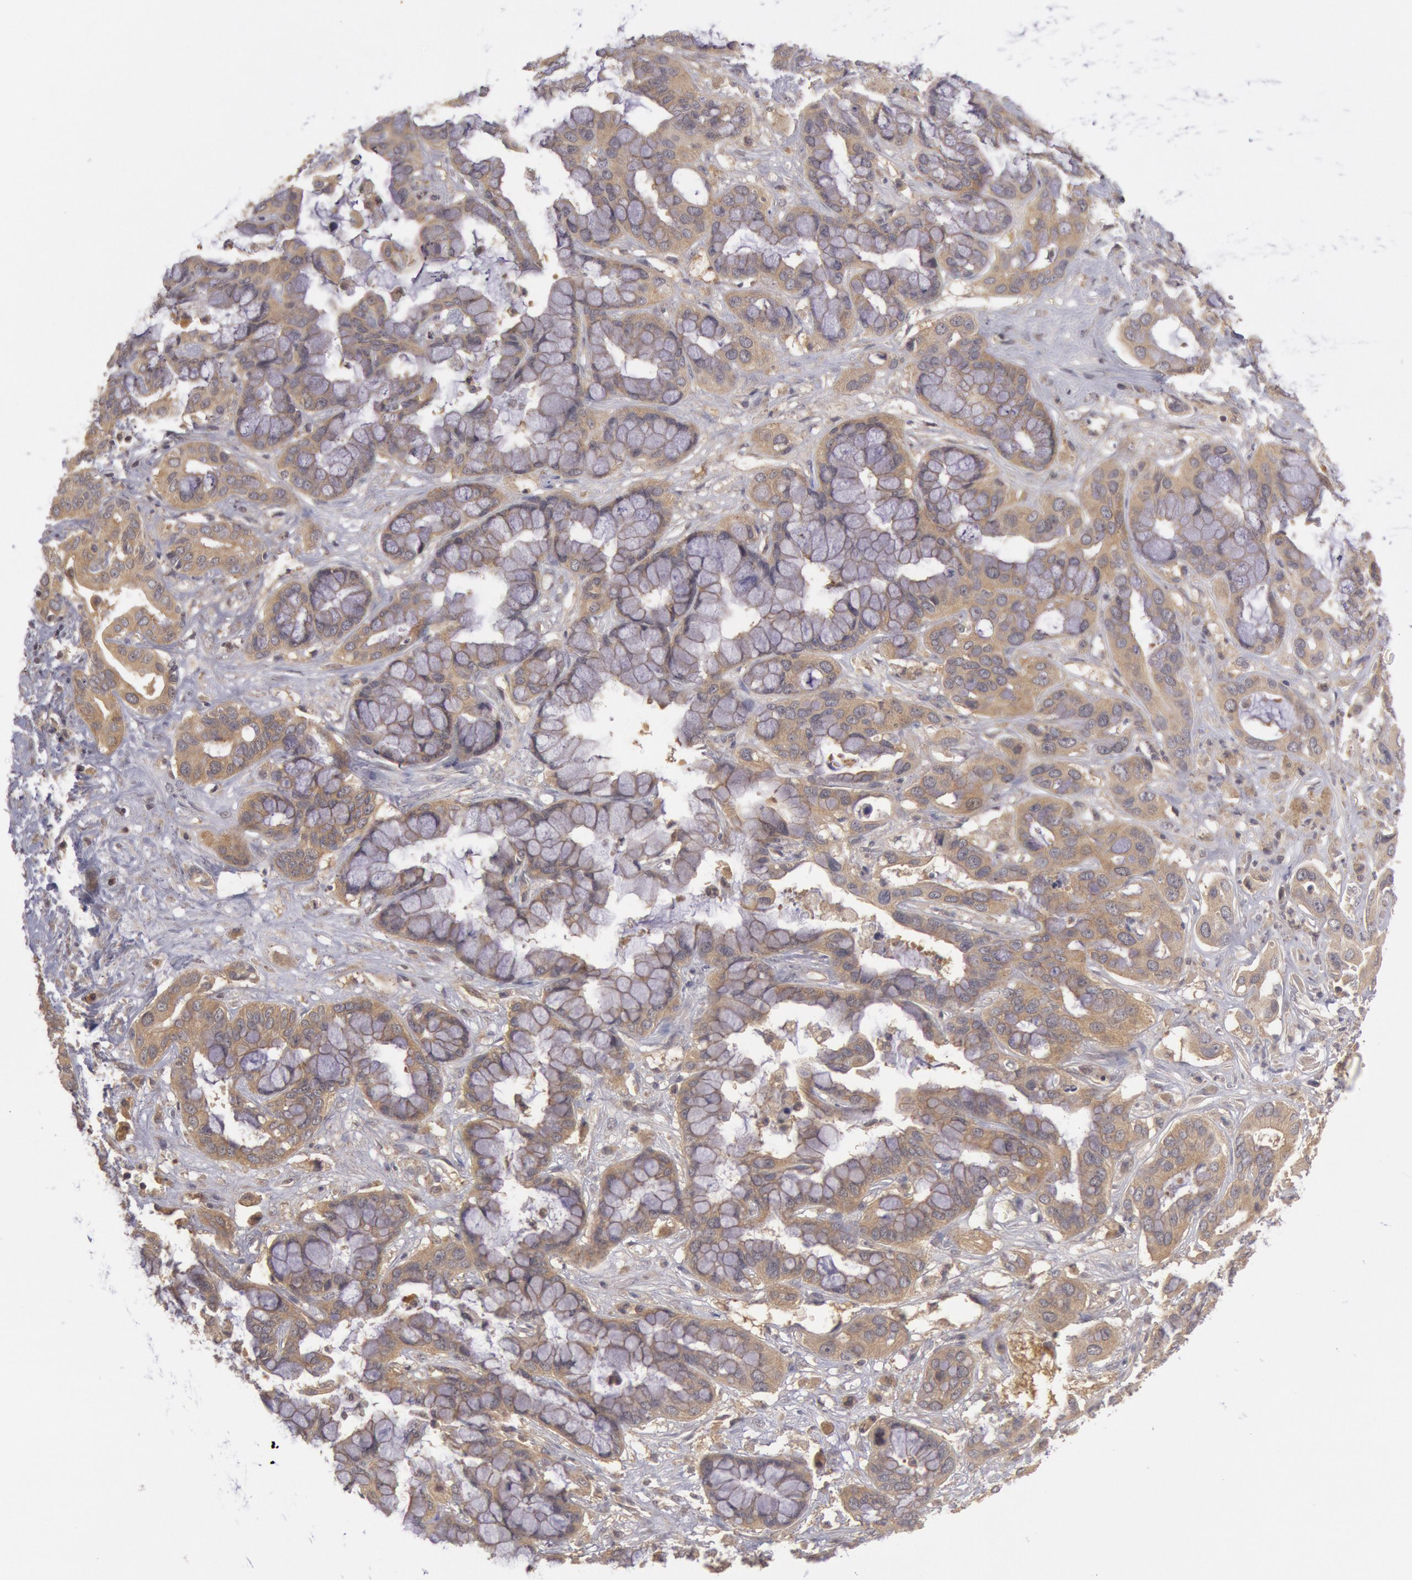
{"staining": {"intensity": "moderate", "quantity": ">75%", "location": "cytoplasmic/membranous"}, "tissue": "liver cancer", "cell_type": "Tumor cells", "image_type": "cancer", "snomed": [{"axis": "morphology", "description": "Cholangiocarcinoma"}, {"axis": "topography", "description": "Liver"}], "caption": "High-magnification brightfield microscopy of liver cancer stained with DAB (3,3'-diaminobenzidine) (brown) and counterstained with hematoxylin (blue). tumor cells exhibit moderate cytoplasmic/membranous positivity is identified in about>75% of cells. The staining is performed using DAB (3,3'-diaminobenzidine) brown chromogen to label protein expression. The nuclei are counter-stained blue using hematoxylin.", "gene": "BRAF", "patient": {"sex": "female", "age": 65}}